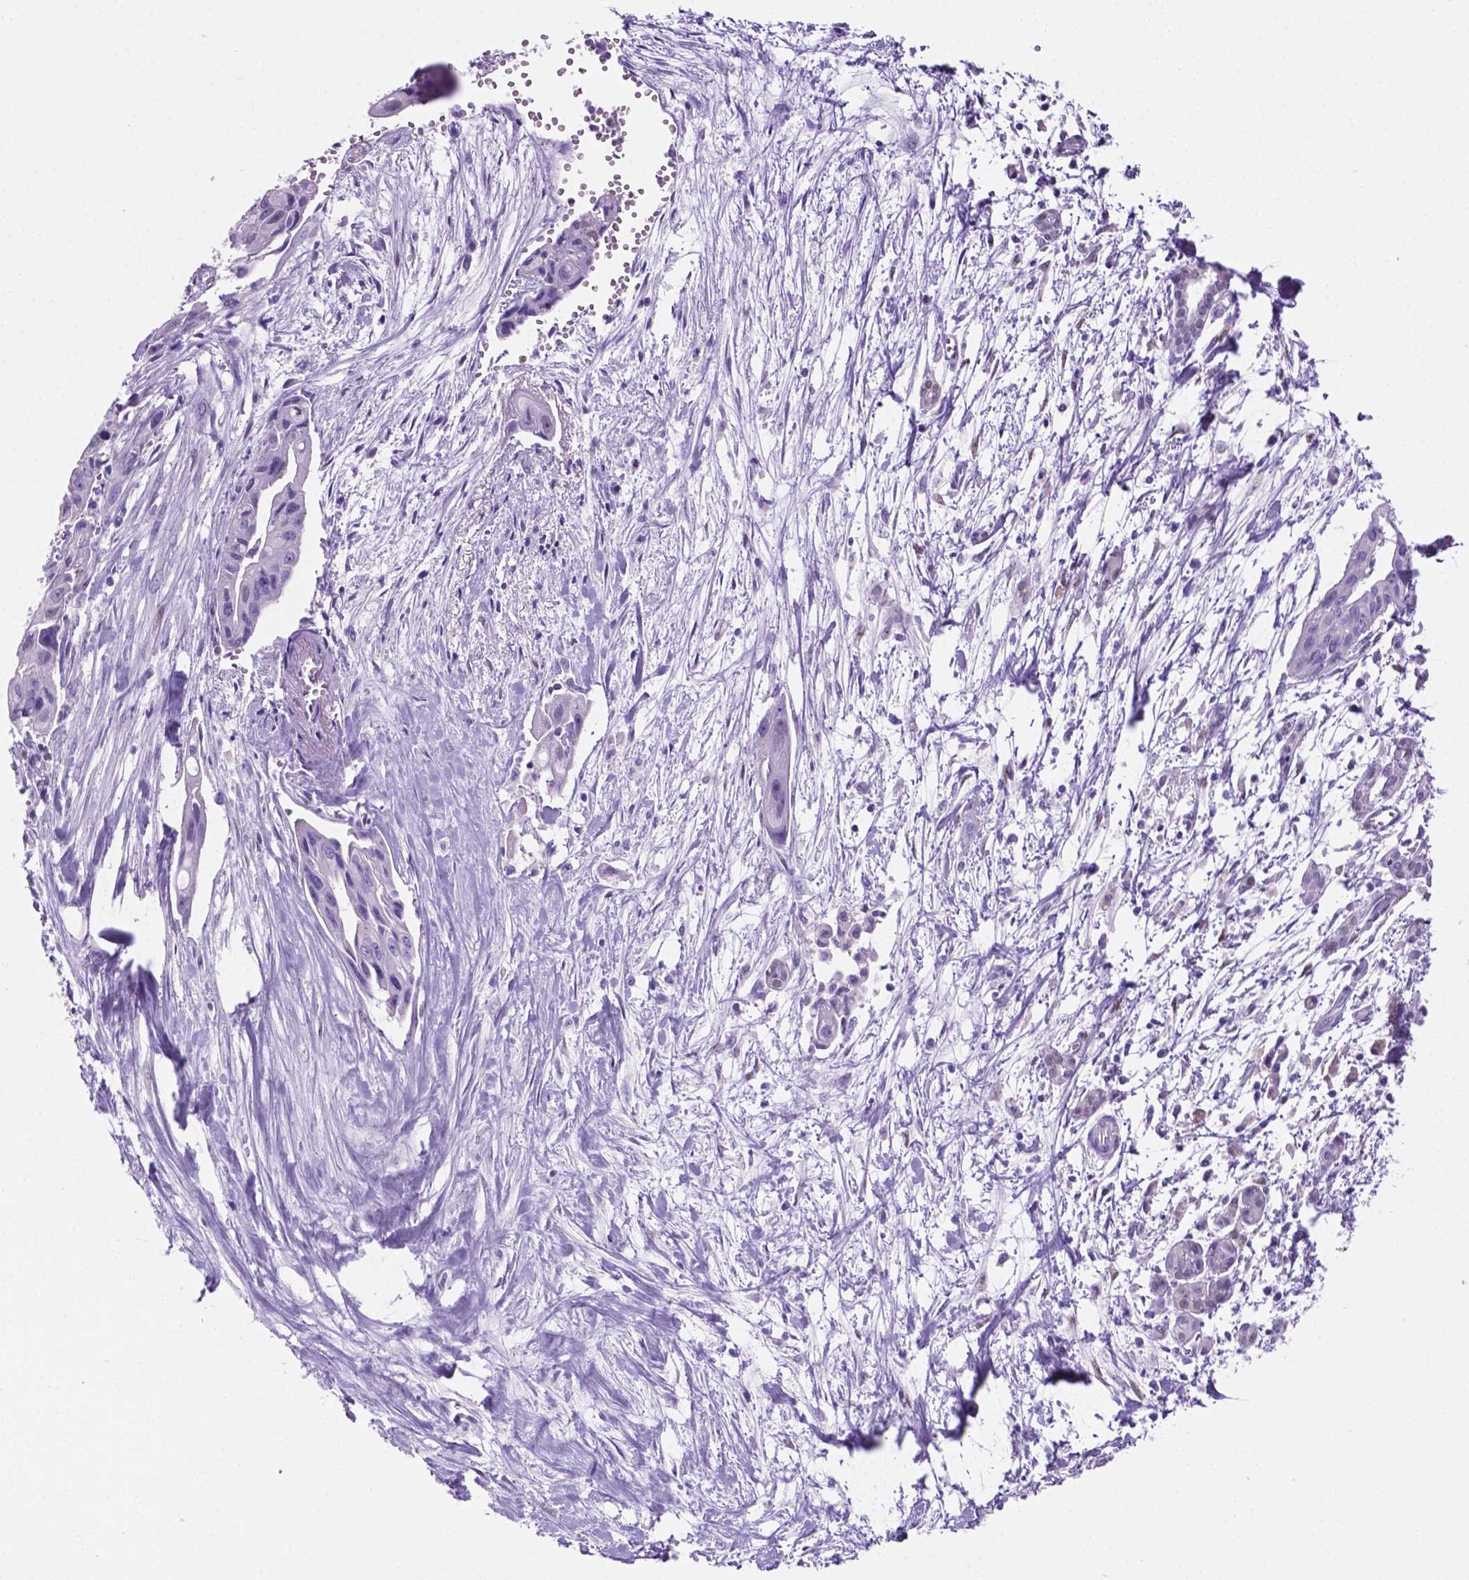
{"staining": {"intensity": "negative", "quantity": "none", "location": "none"}, "tissue": "pancreatic cancer", "cell_type": "Tumor cells", "image_type": "cancer", "snomed": [{"axis": "morphology", "description": "Adenocarcinoma, NOS"}, {"axis": "topography", "description": "Pancreas"}], "caption": "DAB (3,3'-diaminobenzidine) immunohistochemical staining of pancreatic cancer (adenocarcinoma) displays no significant staining in tumor cells.", "gene": "TMEM210", "patient": {"sex": "male", "age": 60}}